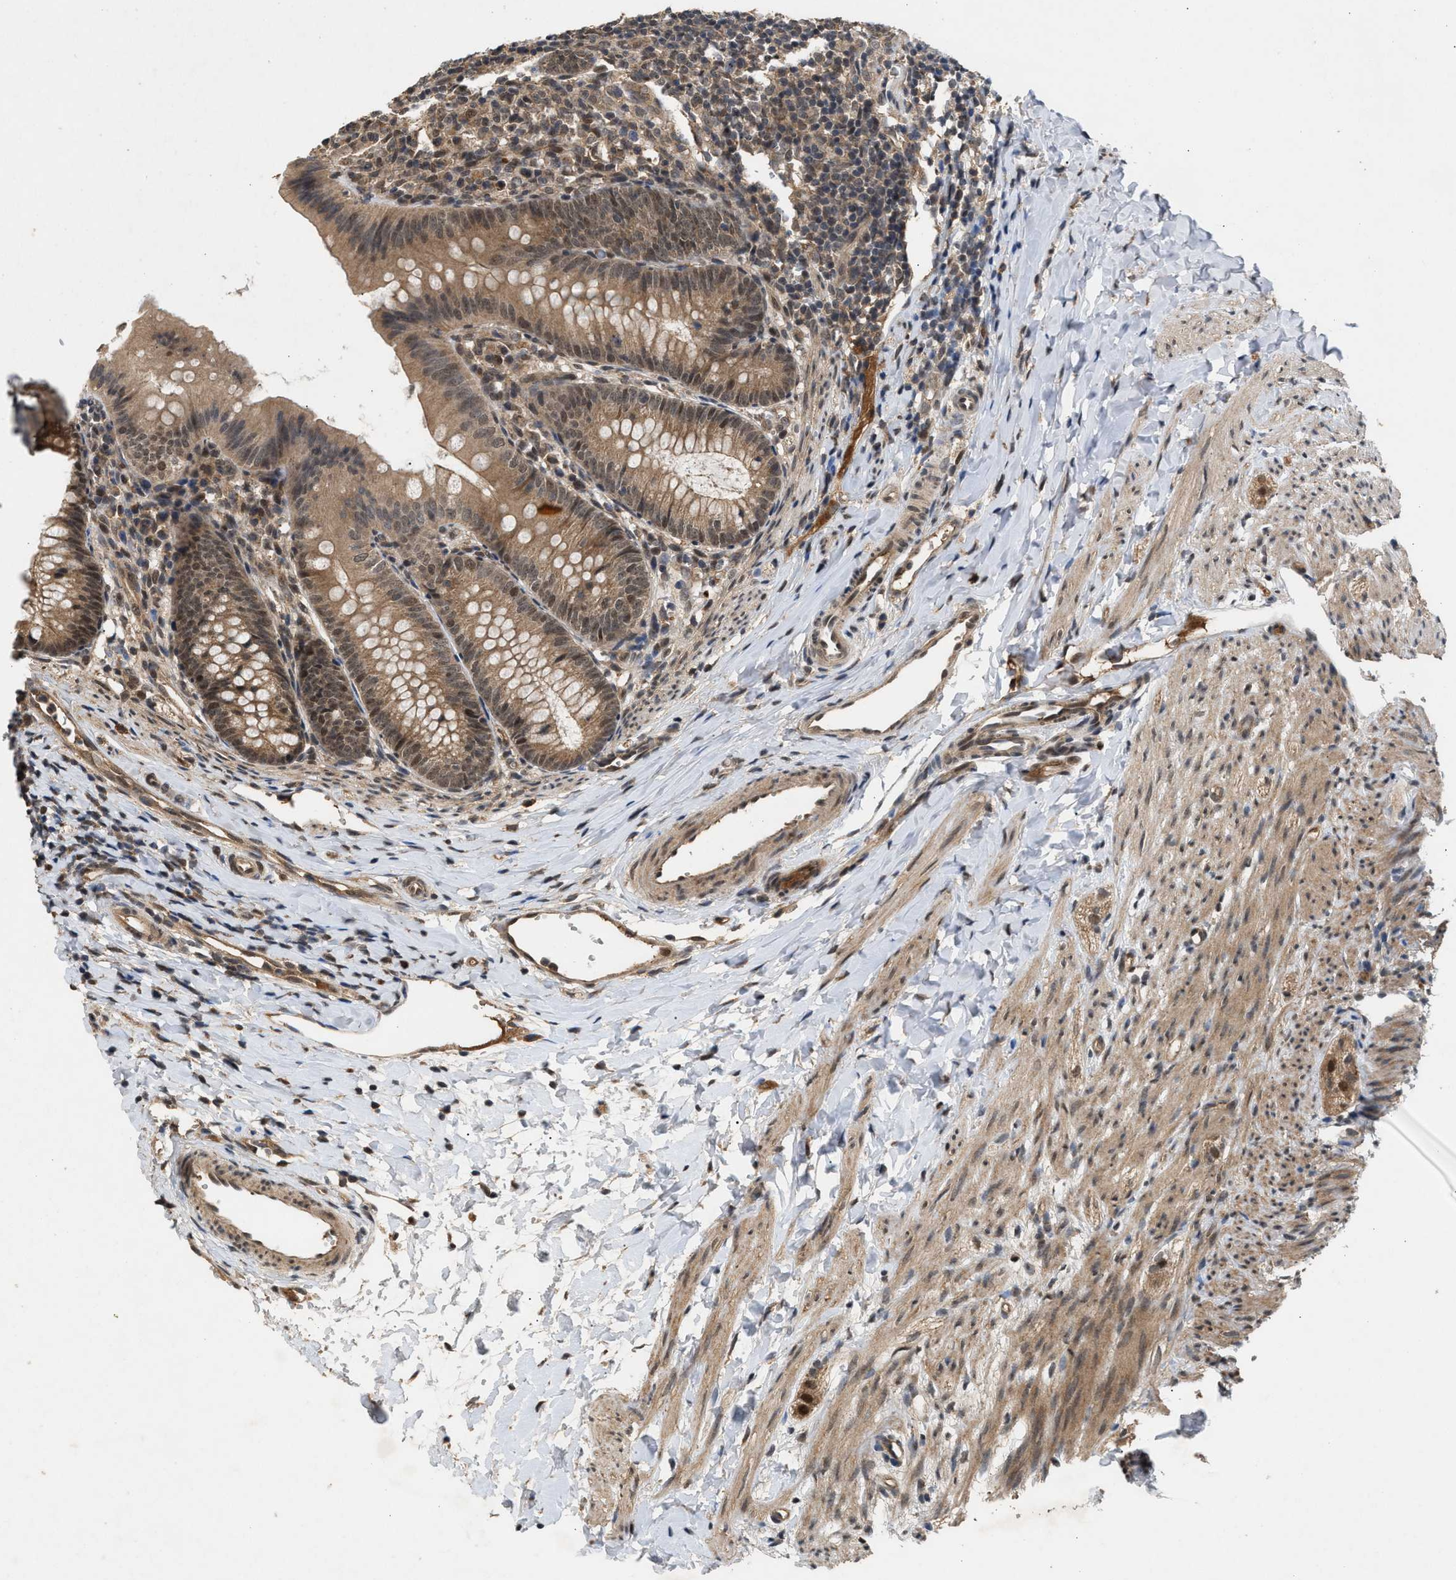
{"staining": {"intensity": "moderate", "quantity": ">75%", "location": "cytoplasmic/membranous,nuclear"}, "tissue": "appendix", "cell_type": "Glandular cells", "image_type": "normal", "snomed": [{"axis": "morphology", "description": "Normal tissue, NOS"}, {"axis": "topography", "description": "Appendix"}], "caption": "Immunohistochemical staining of unremarkable appendix shows >75% levels of moderate cytoplasmic/membranous,nuclear protein expression in approximately >75% of glandular cells.", "gene": "RUSC2", "patient": {"sex": "male", "age": 1}}